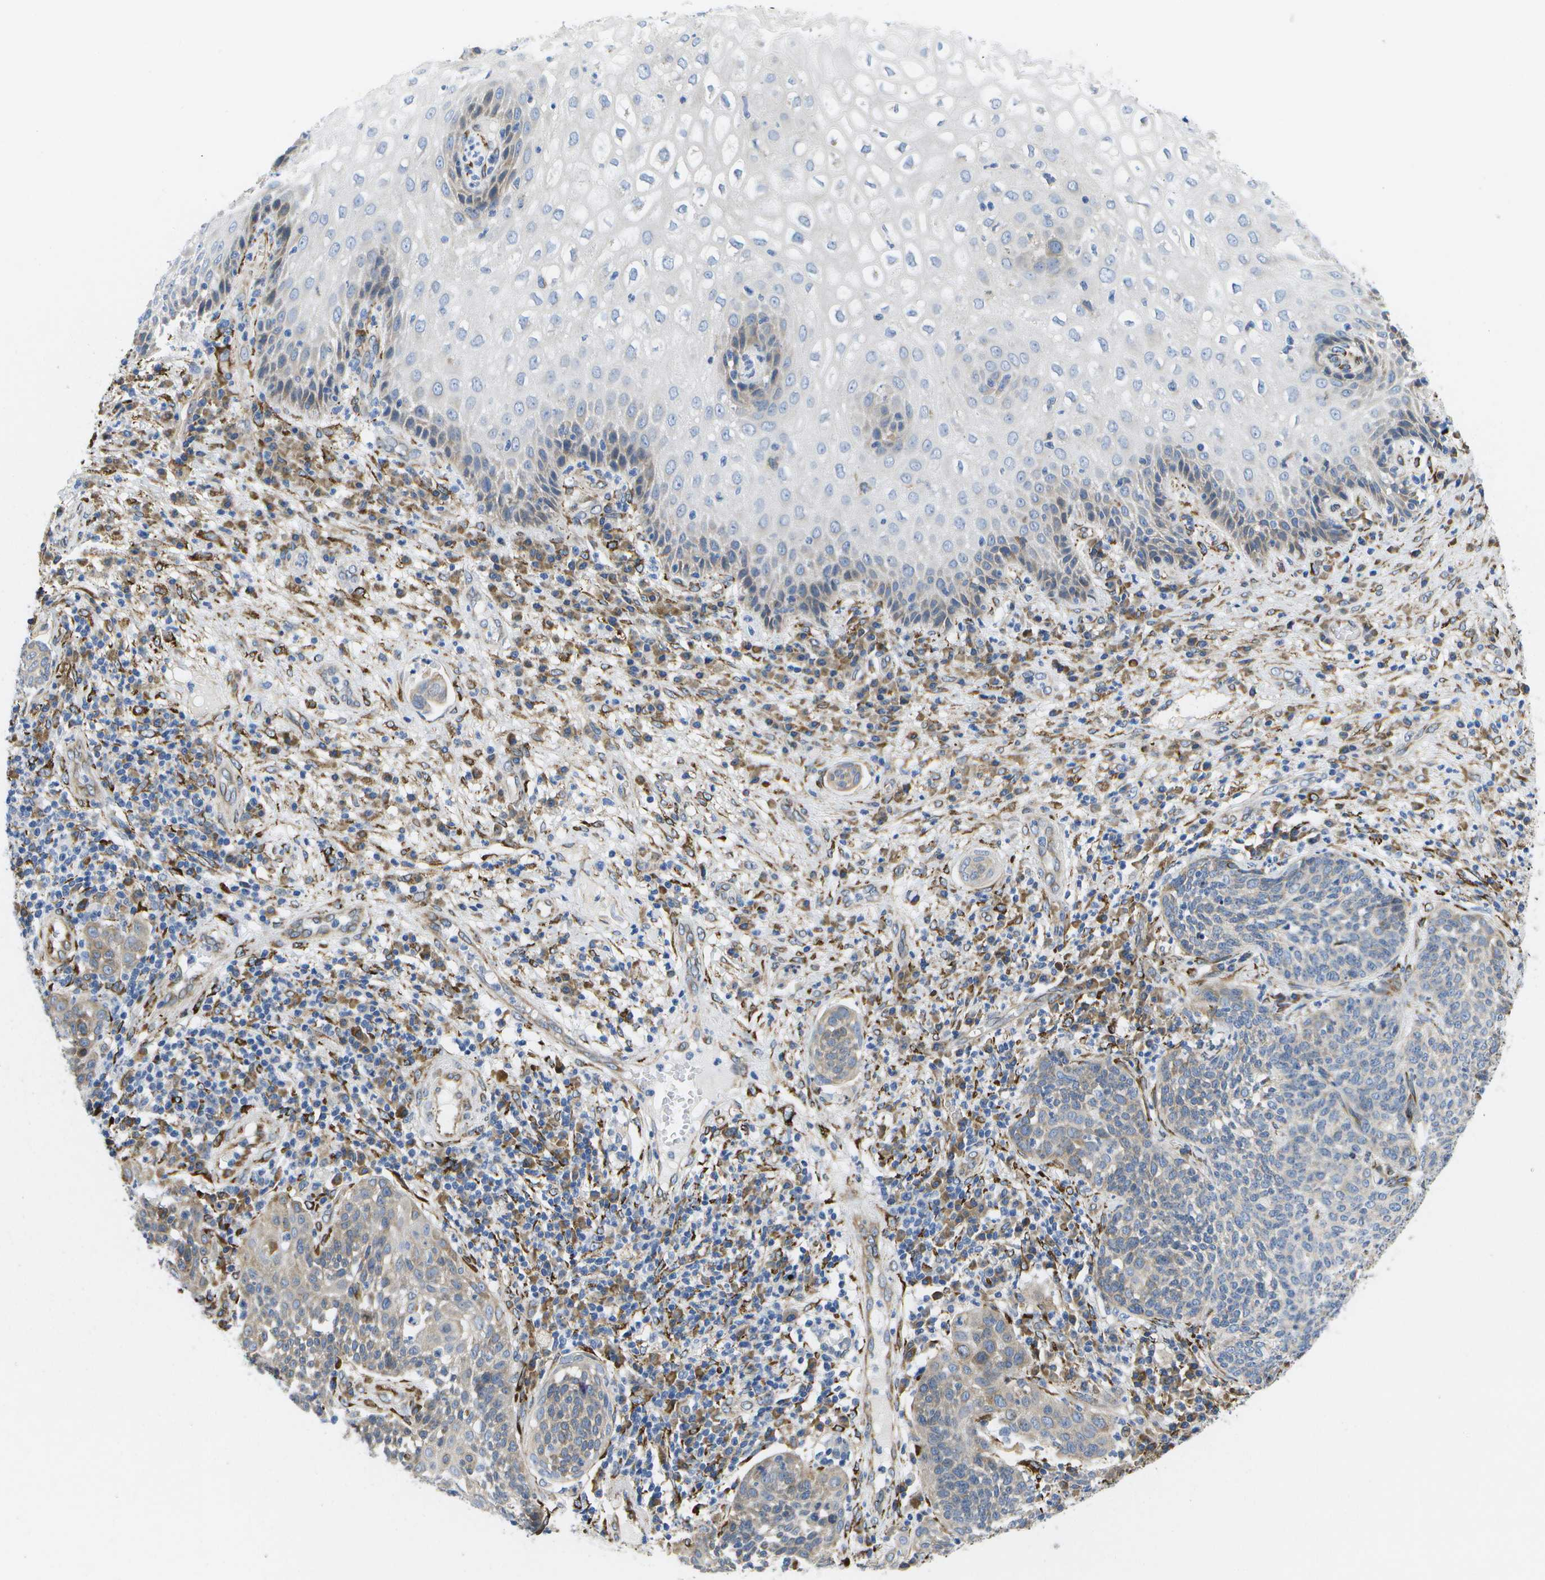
{"staining": {"intensity": "weak", "quantity": "<25%", "location": "cytoplasmic/membranous"}, "tissue": "cervical cancer", "cell_type": "Tumor cells", "image_type": "cancer", "snomed": [{"axis": "morphology", "description": "Squamous cell carcinoma, NOS"}, {"axis": "topography", "description": "Cervix"}], "caption": "Immunohistochemistry histopathology image of neoplastic tissue: human cervical cancer stained with DAB (3,3'-diaminobenzidine) displays no significant protein staining in tumor cells. (Brightfield microscopy of DAB IHC at high magnification).", "gene": "ZDHHC17", "patient": {"sex": "female", "age": 34}}